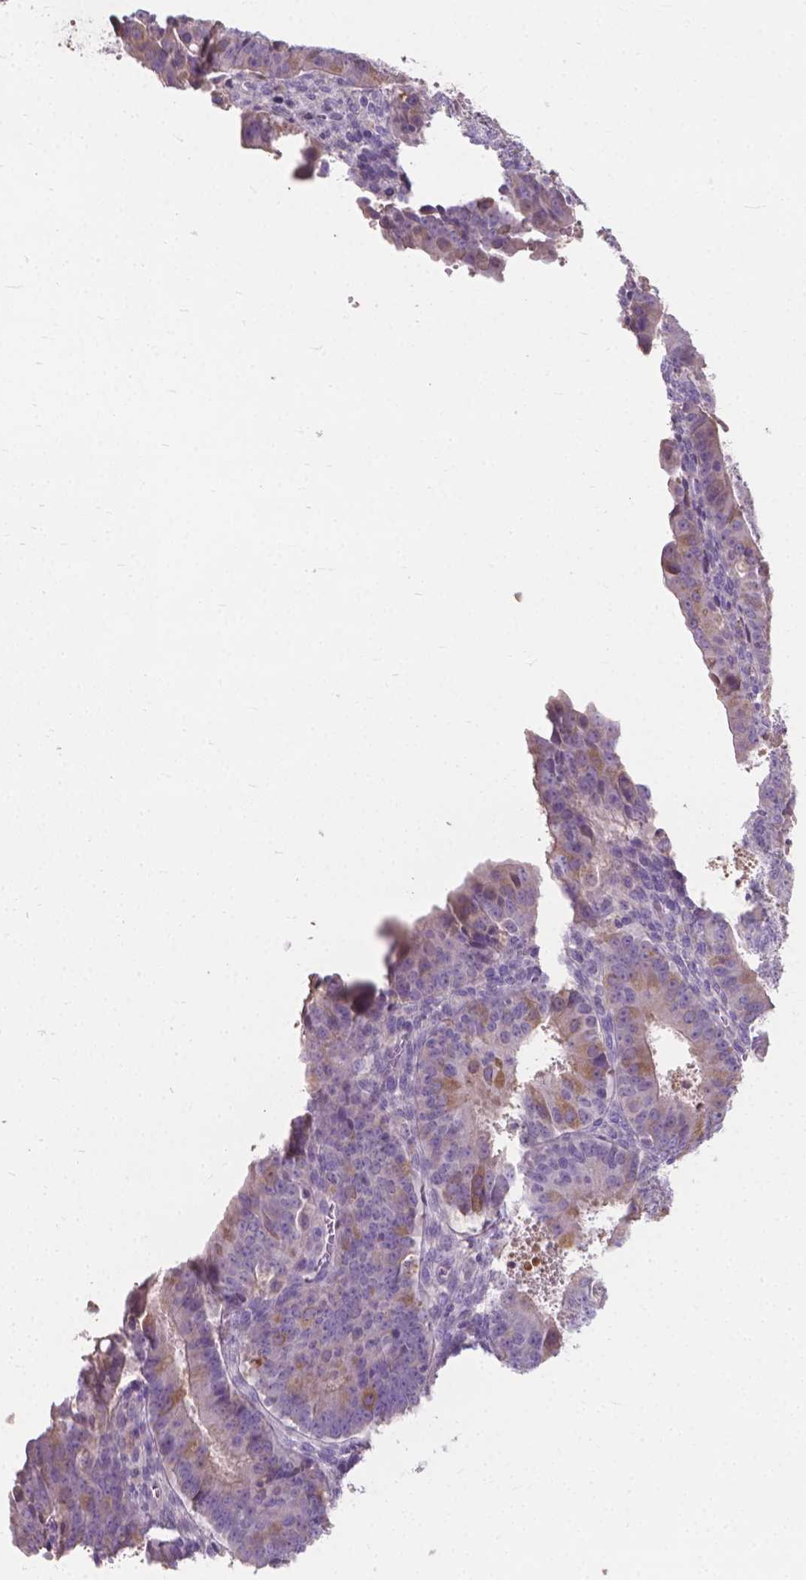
{"staining": {"intensity": "weak", "quantity": "<25%", "location": "cytoplasmic/membranous"}, "tissue": "ovarian cancer", "cell_type": "Tumor cells", "image_type": "cancer", "snomed": [{"axis": "morphology", "description": "Carcinoma, endometroid"}, {"axis": "topography", "description": "Ovary"}], "caption": "Photomicrograph shows no significant protein positivity in tumor cells of endometroid carcinoma (ovarian). (DAB (3,3'-diaminobenzidine) immunohistochemistry (IHC) with hematoxylin counter stain).", "gene": "CABCOCO1", "patient": {"sex": "female", "age": 42}}